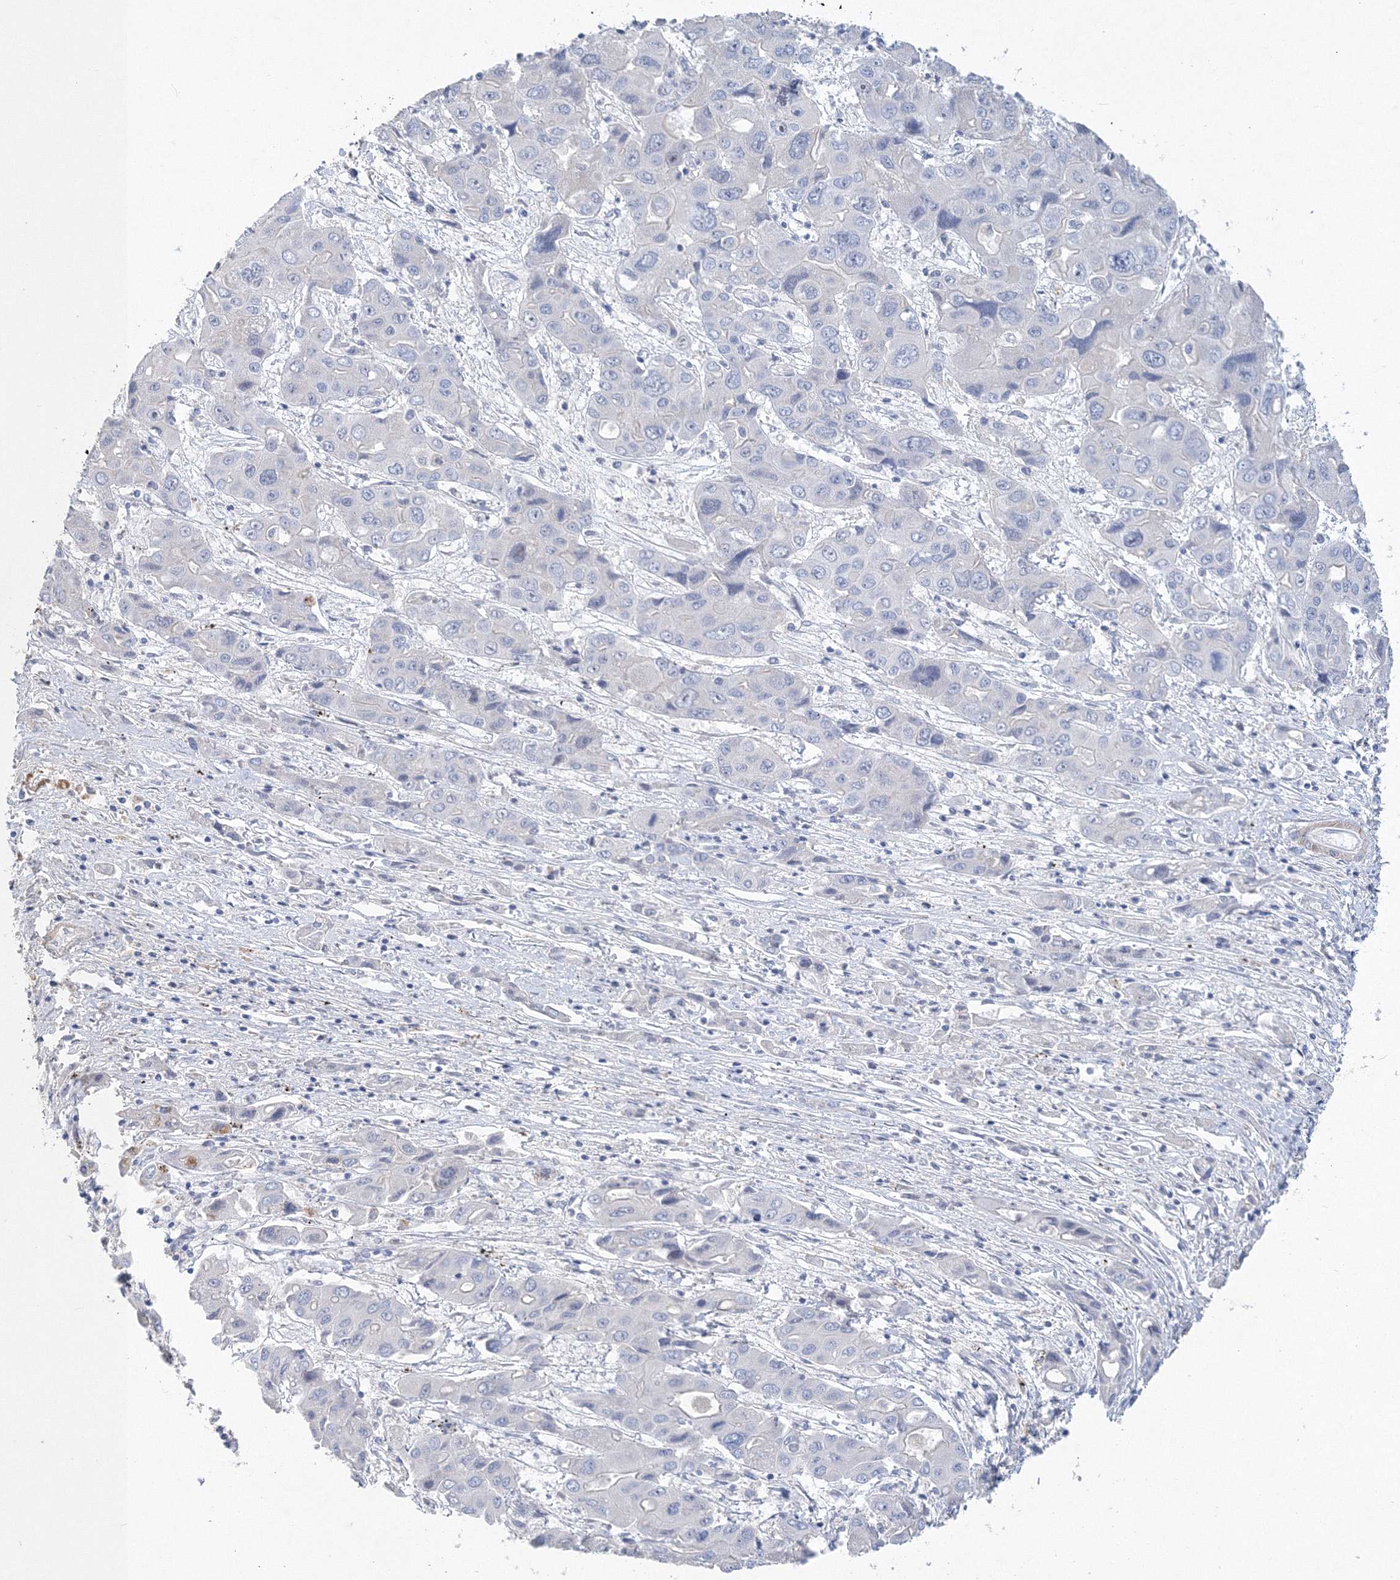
{"staining": {"intensity": "negative", "quantity": "none", "location": "none"}, "tissue": "liver cancer", "cell_type": "Tumor cells", "image_type": "cancer", "snomed": [{"axis": "morphology", "description": "Cholangiocarcinoma"}, {"axis": "topography", "description": "Liver"}], "caption": "Immunohistochemistry of human liver cancer displays no expression in tumor cells.", "gene": "OSBPL6", "patient": {"sex": "male", "age": 67}}